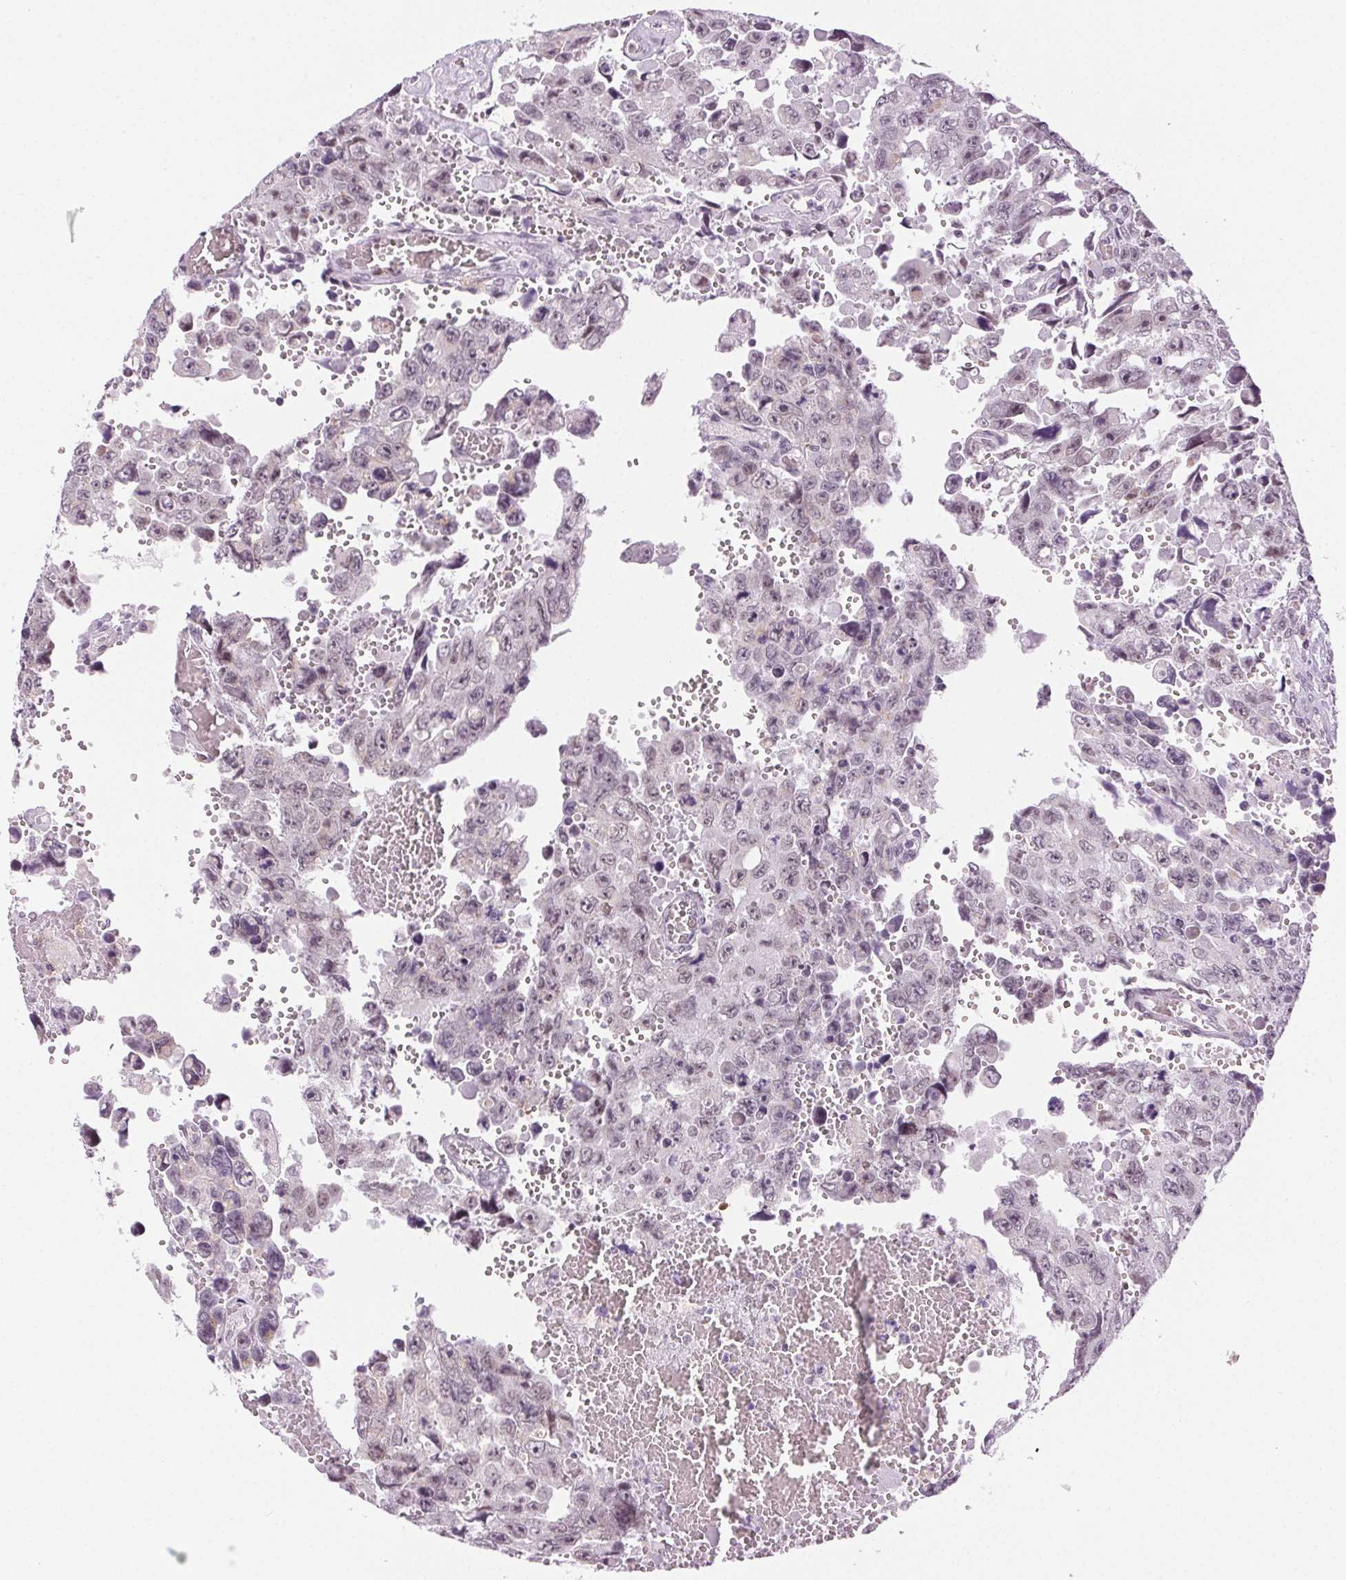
{"staining": {"intensity": "negative", "quantity": "none", "location": "none"}, "tissue": "testis cancer", "cell_type": "Tumor cells", "image_type": "cancer", "snomed": [{"axis": "morphology", "description": "Seminoma, NOS"}, {"axis": "topography", "description": "Testis"}], "caption": "IHC image of human testis cancer stained for a protein (brown), which exhibits no staining in tumor cells.", "gene": "AIF1L", "patient": {"sex": "male", "age": 26}}